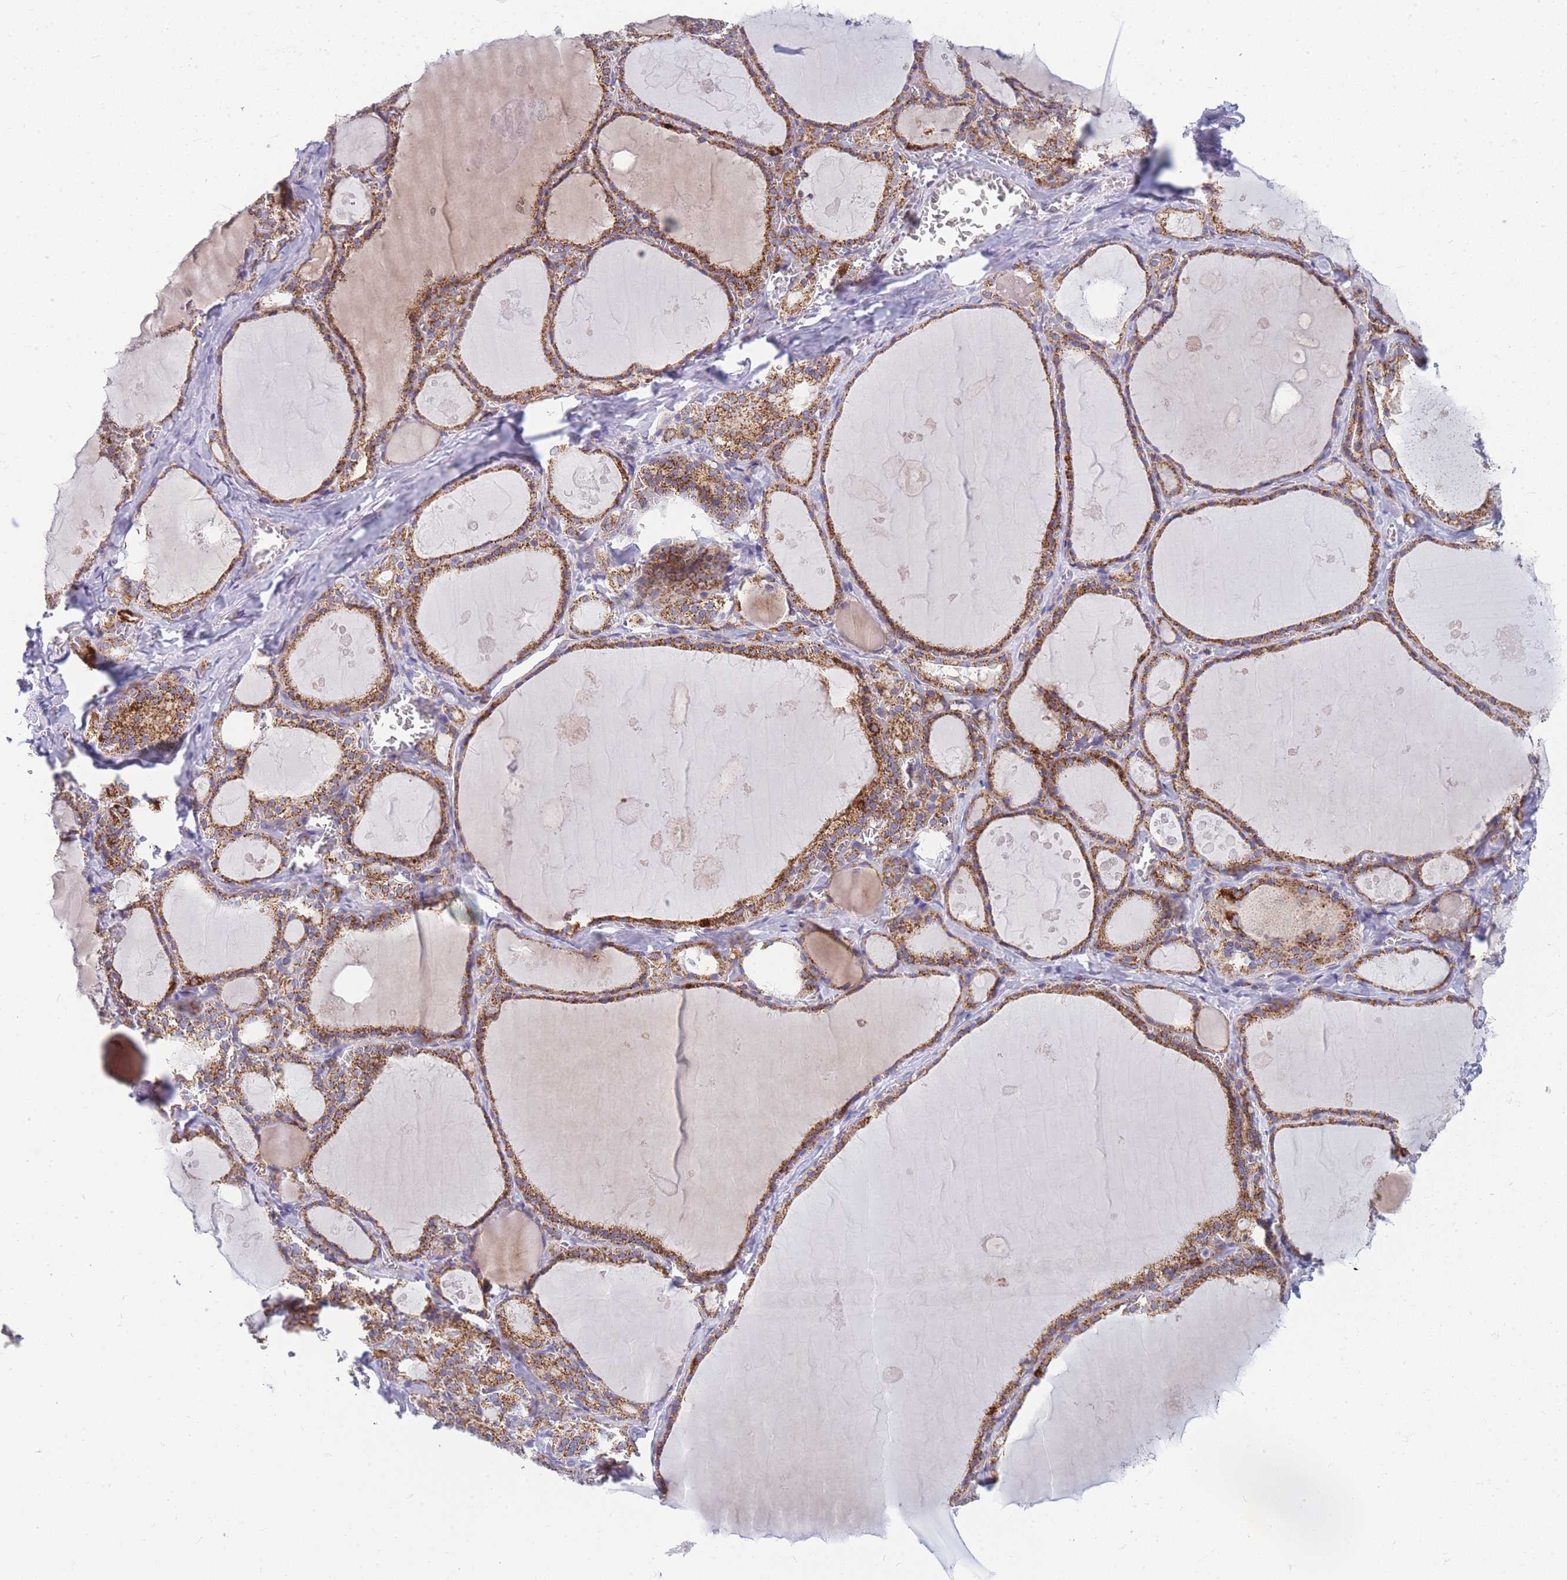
{"staining": {"intensity": "strong", "quantity": ">75%", "location": "cytoplasmic/membranous"}, "tissue": "thyroid gland", "cell_type": "Glandular cells", "image_type": "normal", "snomed": [{"axis": "morphology", "description": "Normal tissue, NOS"}, {"axis": "topography", "description": "Thyroid gland"}], "caption": "A brown stain highlights strong cytoplasmic/membranous expression of a protein in glandular cells of unremarkable human thyroid gland. (Brightfield microscopy of DAB IHC at high magnification).", "gene": "MRPS11", "patient": {"sex": "male", "age": 56}}